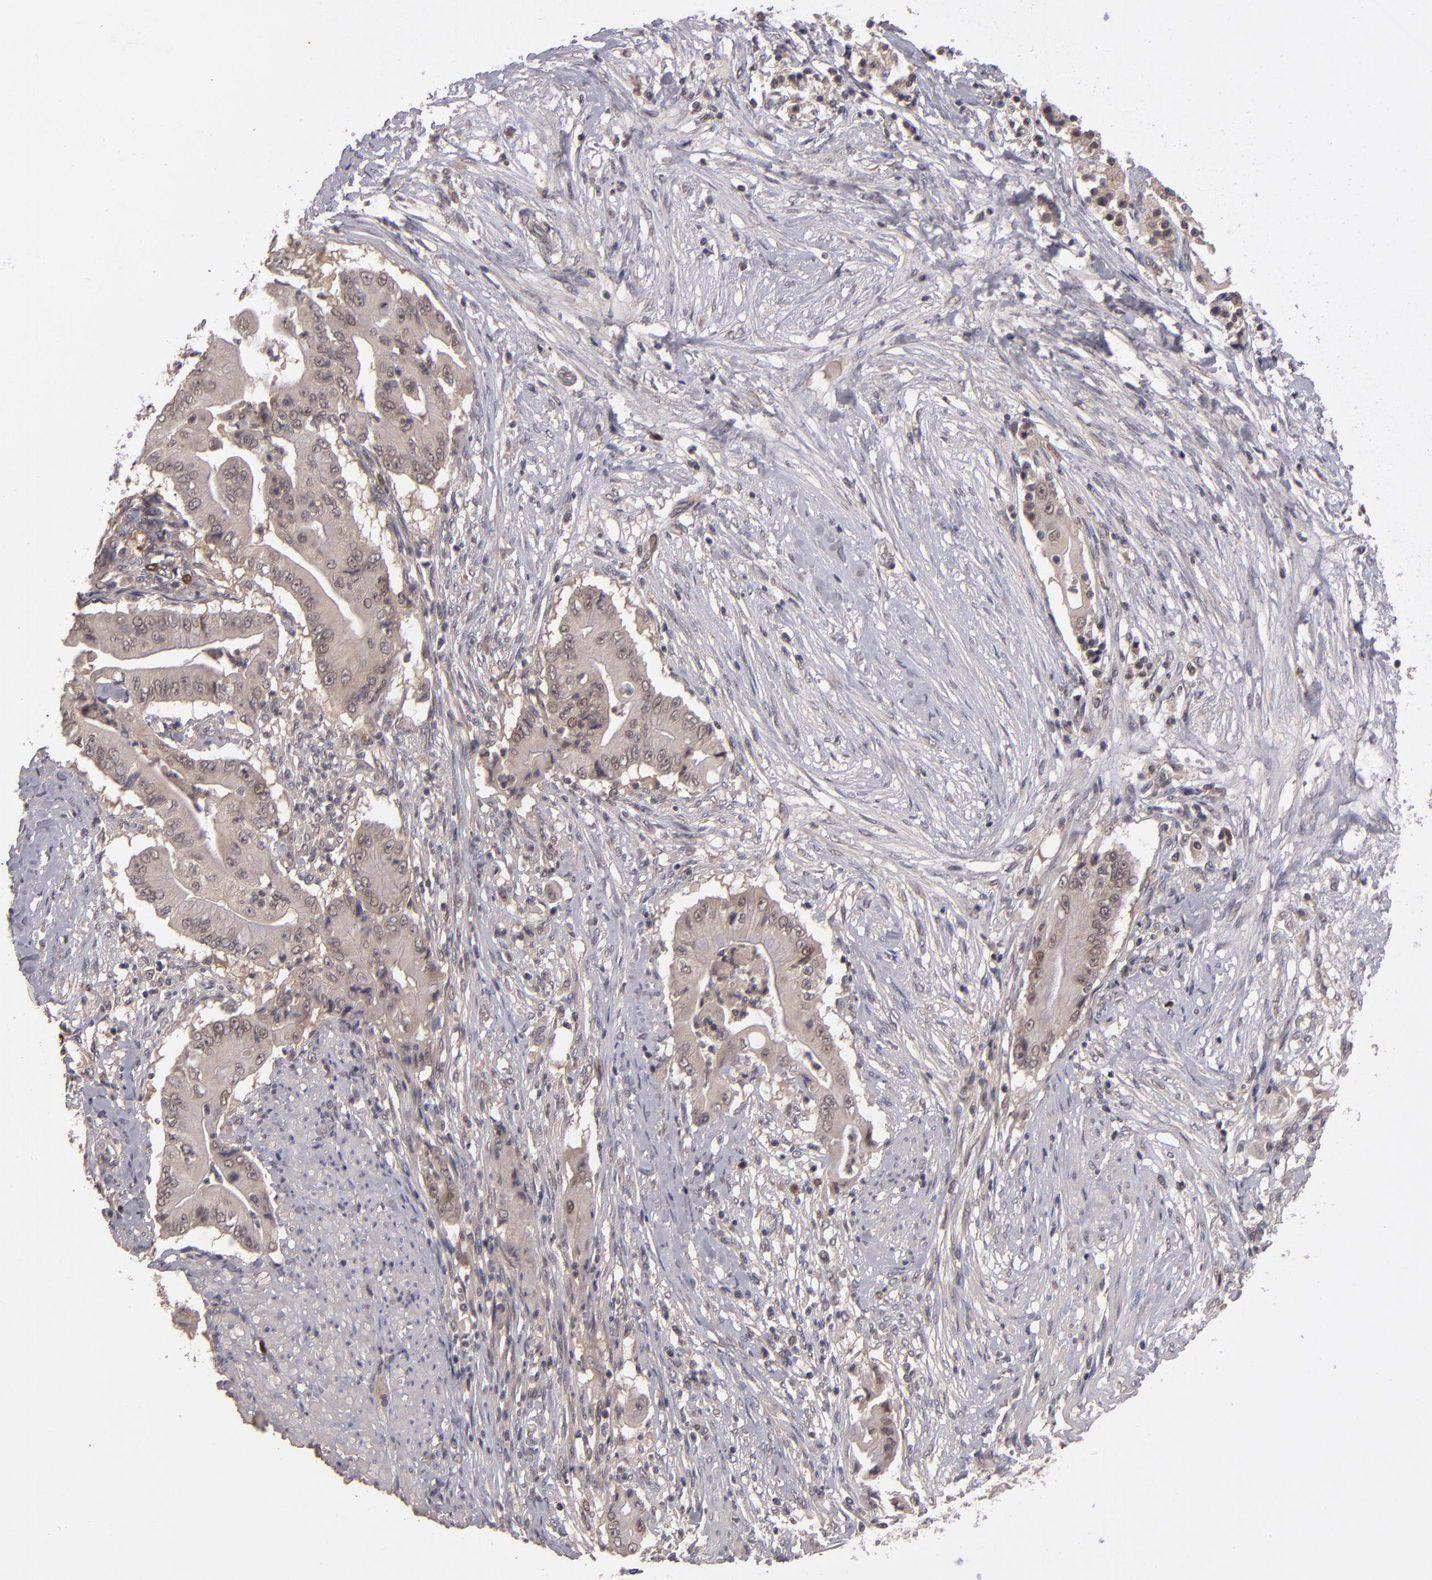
{"staining": {"intensity": "moderate", "quantity": ">75%", "location": "cytoplasmic/membranous"}, "tissue": "pancreatic cancer", "cell_type": "Tumor cells", "image_type": "cancer", "snomed": [{"axis": "morphology", "description": "Adenocarcinoma, NOS"}, {"axis": "topography", "description": "Pancreas"}], "caption": "Pancreatic adenocarcinoma was stained to show a protein in brown. There is medium levels of moderate cytoplasmic/membranous expression in approximately >75% of tumor cells.", "gene": "TYMS", "patient": {"sex": "male", "age": 62}}